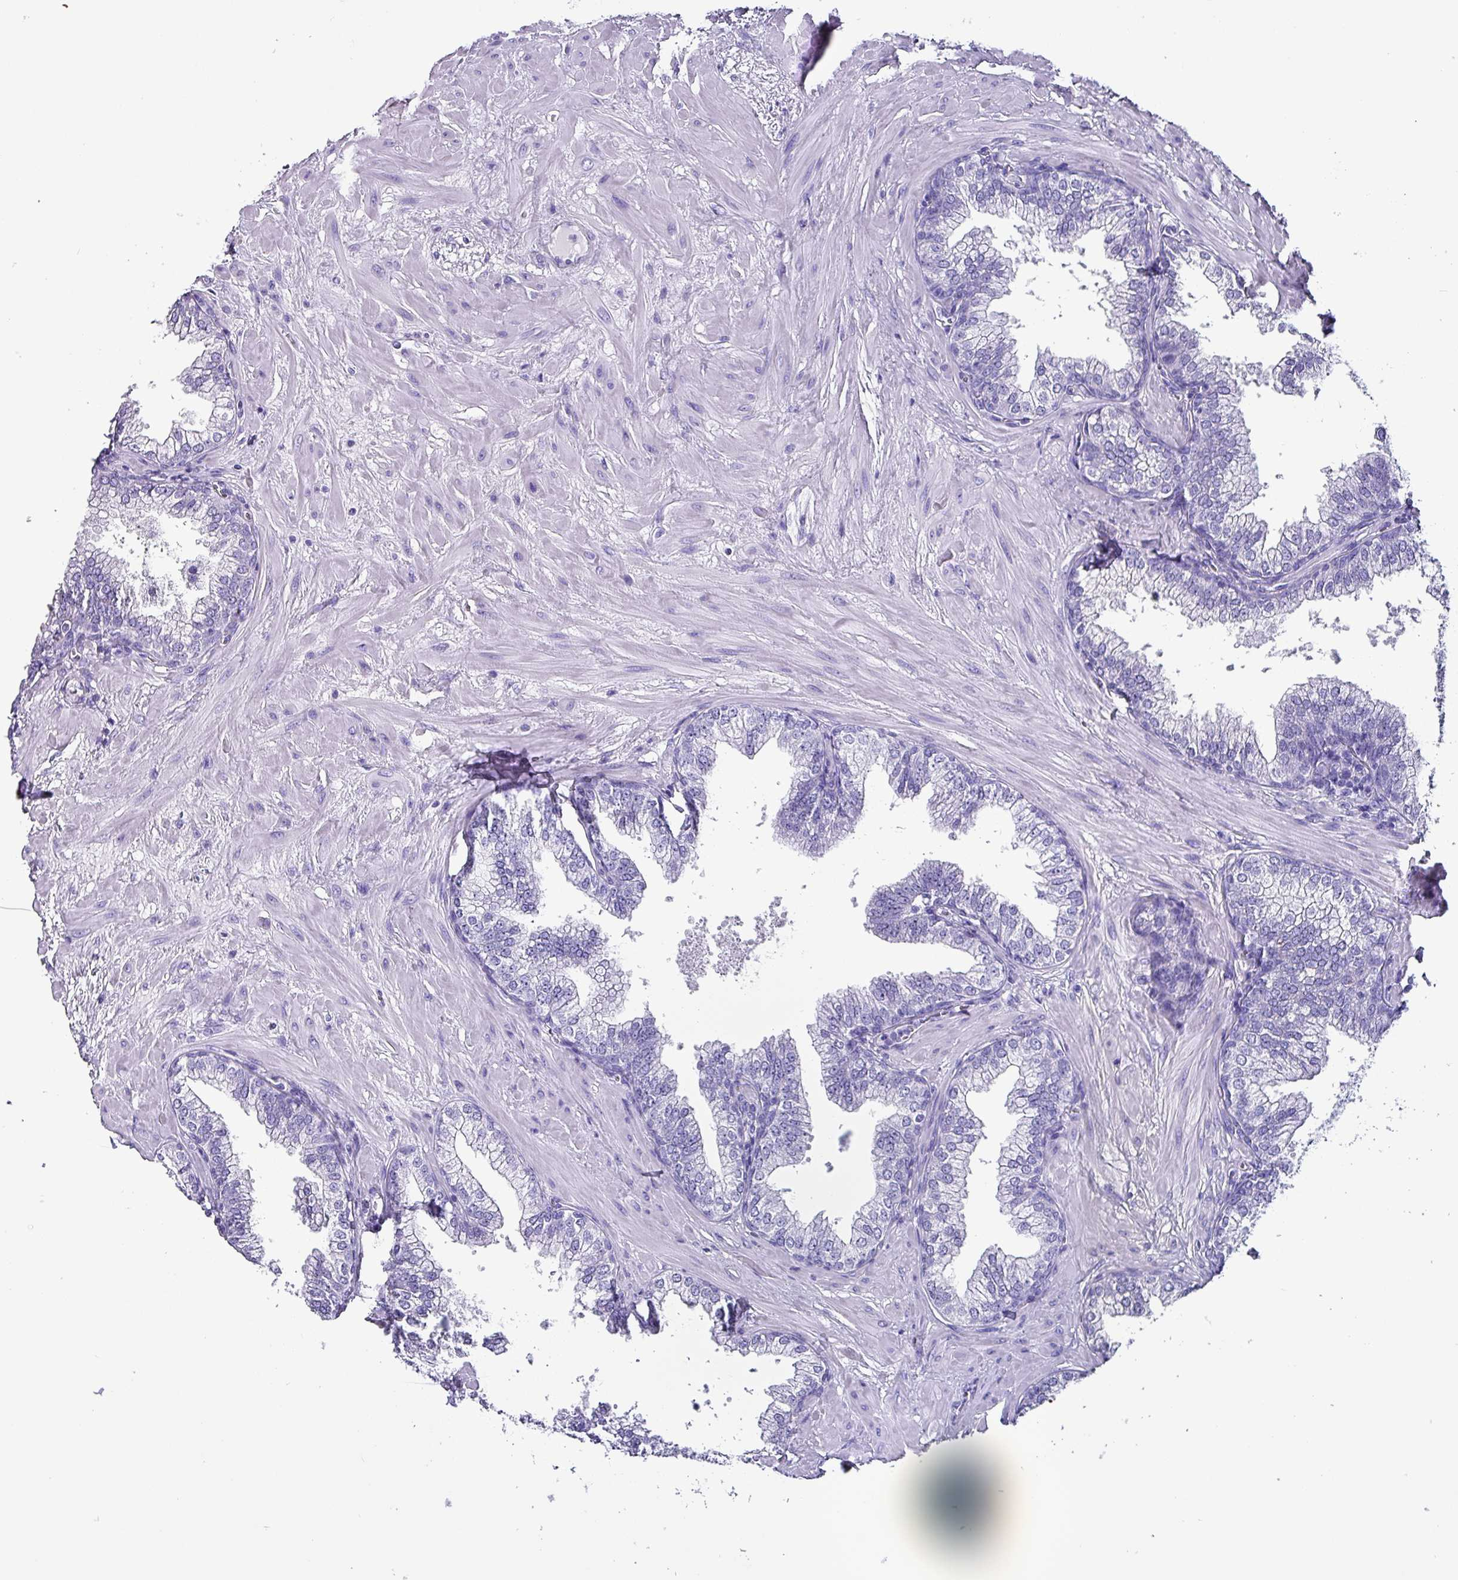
{"staining": {"intensity": "negative", "quantity": "none", "location": "none"}, "tissue": "prostate", "cell_type": "Glandular cells", "image_type": "normal", "snomed": [{"axis": "morphology", "description": "Normal tissue, NOS"}, {"axis": "topography", "description": "Prostate"}], "caption": "Human prostate stained for a protein using immunohistochemistry (IHC) displays no staining in glandular cells.", "gene": "KRT6A", "patient": {"sex": "male", "age": 60}}